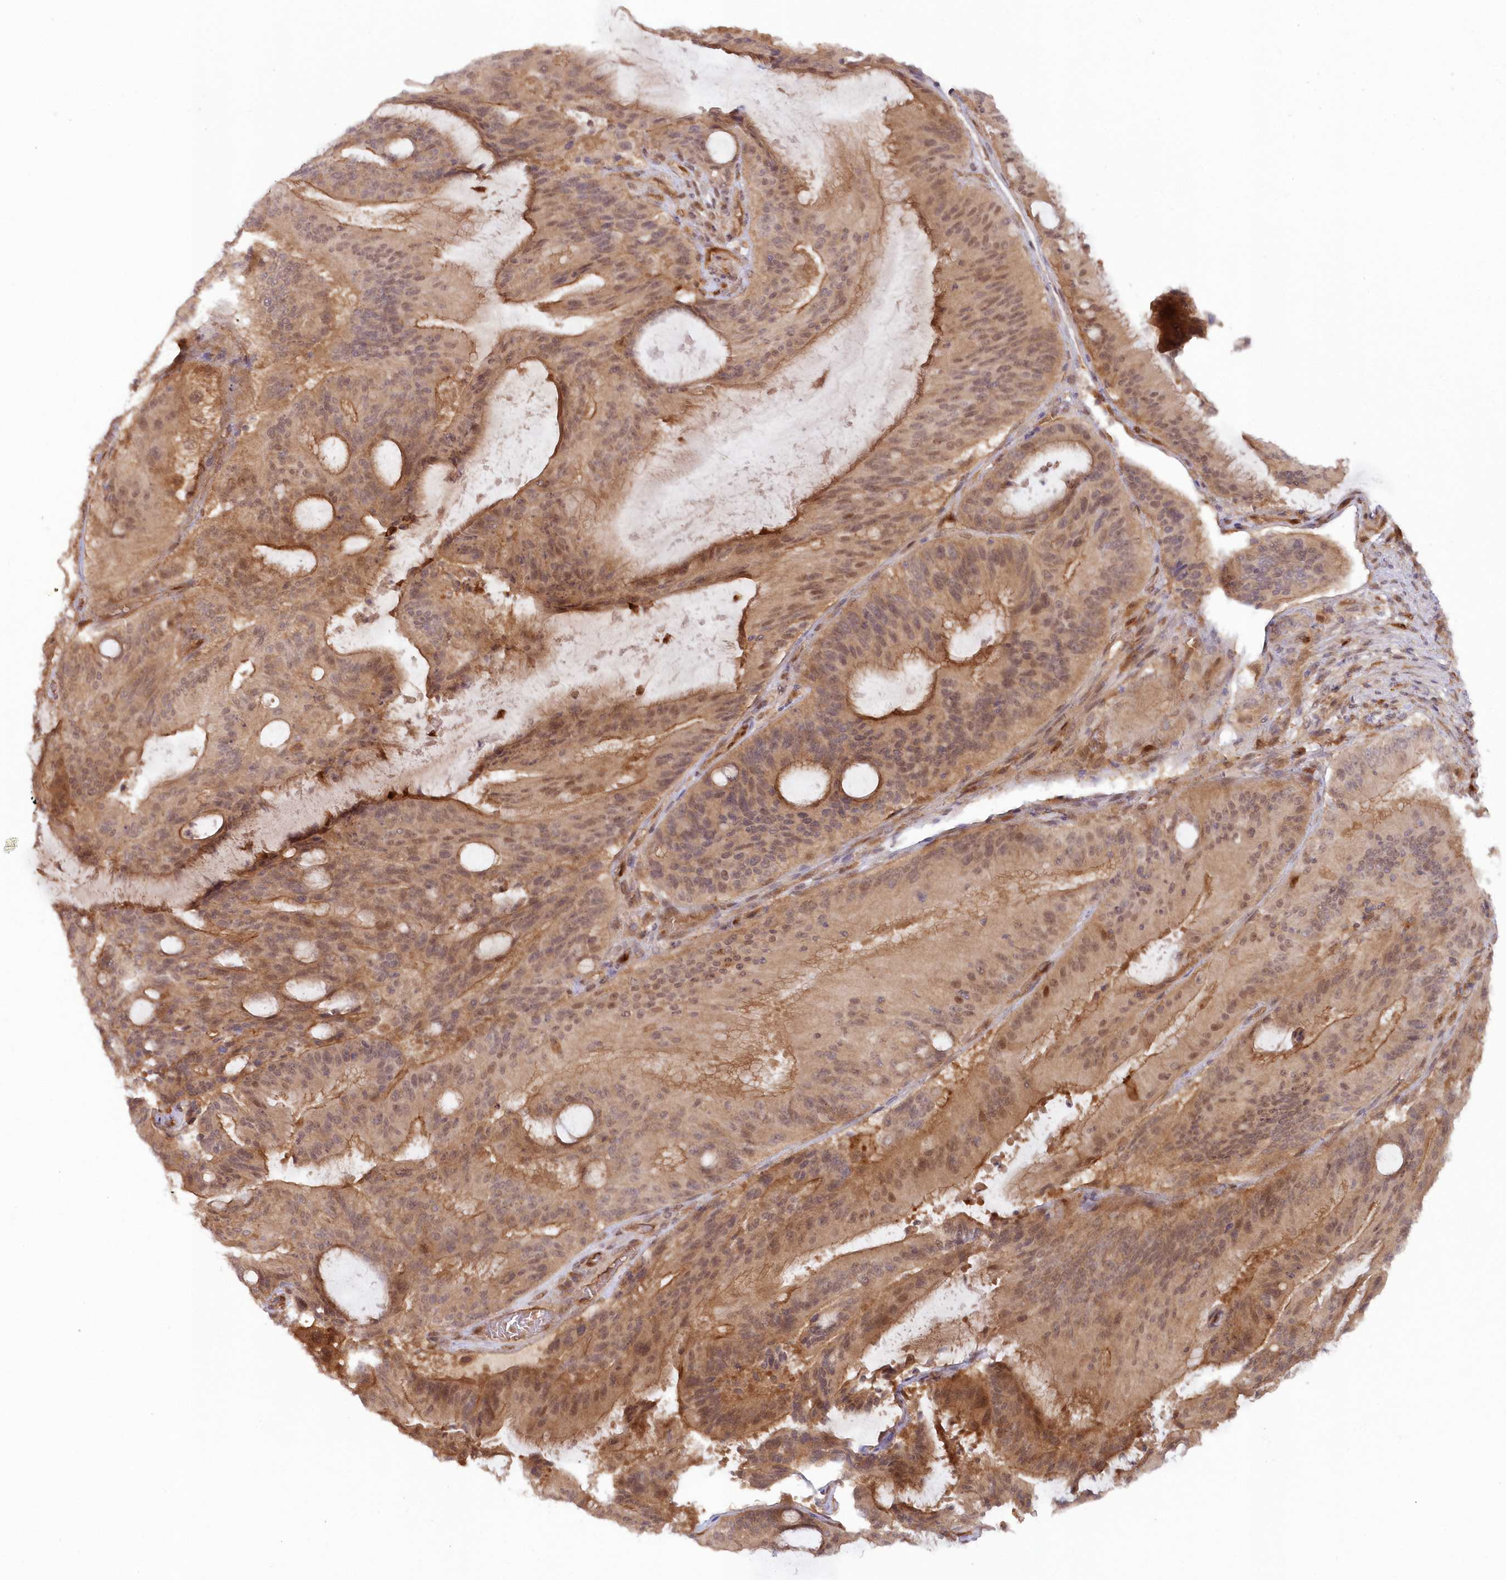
{"staining": {"intensity": "moderate", "quantity": ">75%", "location": "cytoplasmic/membranous,nuclear"}, "tissue": "liver cancer", "cell_type": "Tumor cells", "image_type": "cancer", "snomed": [{"axis": "morphology", "description": "Normal tissue, NOS"}, {"axis": "morphology", "description": "Cholangiocarcinoma"}, {"axis": "topography", "description": "Liver"}, {"axis": "topography", "description": "Peripheral nerve tissue"}], "caption": "High-power microscopy captured an IHC histopathology image of liver cancer, revealing moderate cytoplasmic/membranous and nuclear positivity in about >75% of tumor cells. The protein of interest is shown in brown color, while the nuclei are stained blue.", "gene": "GBE1", "patient": {"sex": "female", "age": 73}}